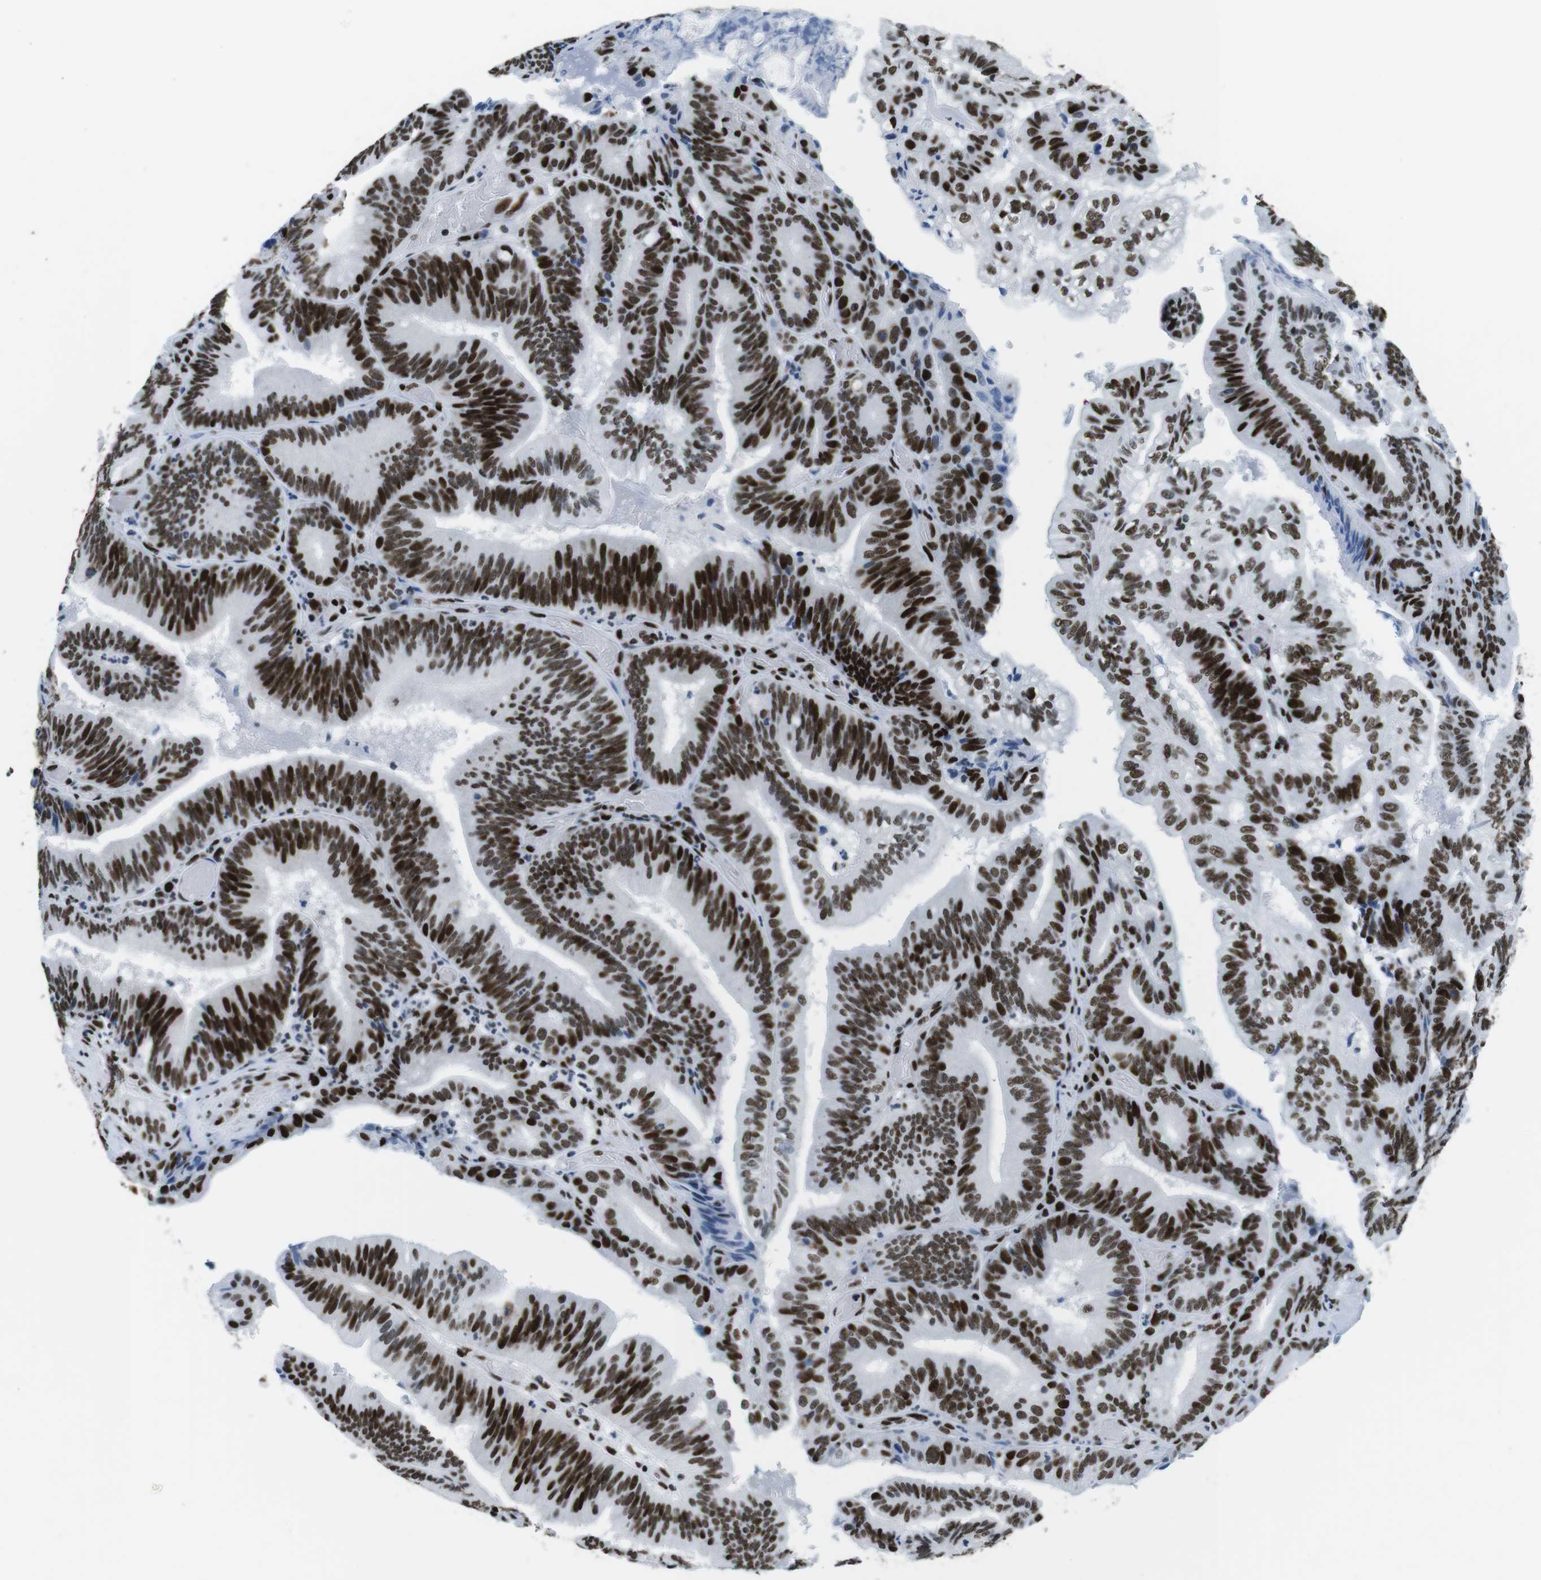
{"staining": {"intensity": "strong", "quantity": ">75%", "location": "nuclear"}, "tissue": "pancreatic cancer", "cell_type": "Tumor cells", "image_type": "cancer", "snomed": [{"axis": "morphology", "description": "Adenocarcinoma, NOS"}, {"axis": "topography", "description": "Pancreas"}], "caption": "Immunohistochemical staining of pancreatic cancer shows high levels of strong nuclear positivity in about >75% of tumor cells.", "gene": "CITED2", "patient": {"sex": "male", "age": 82}}